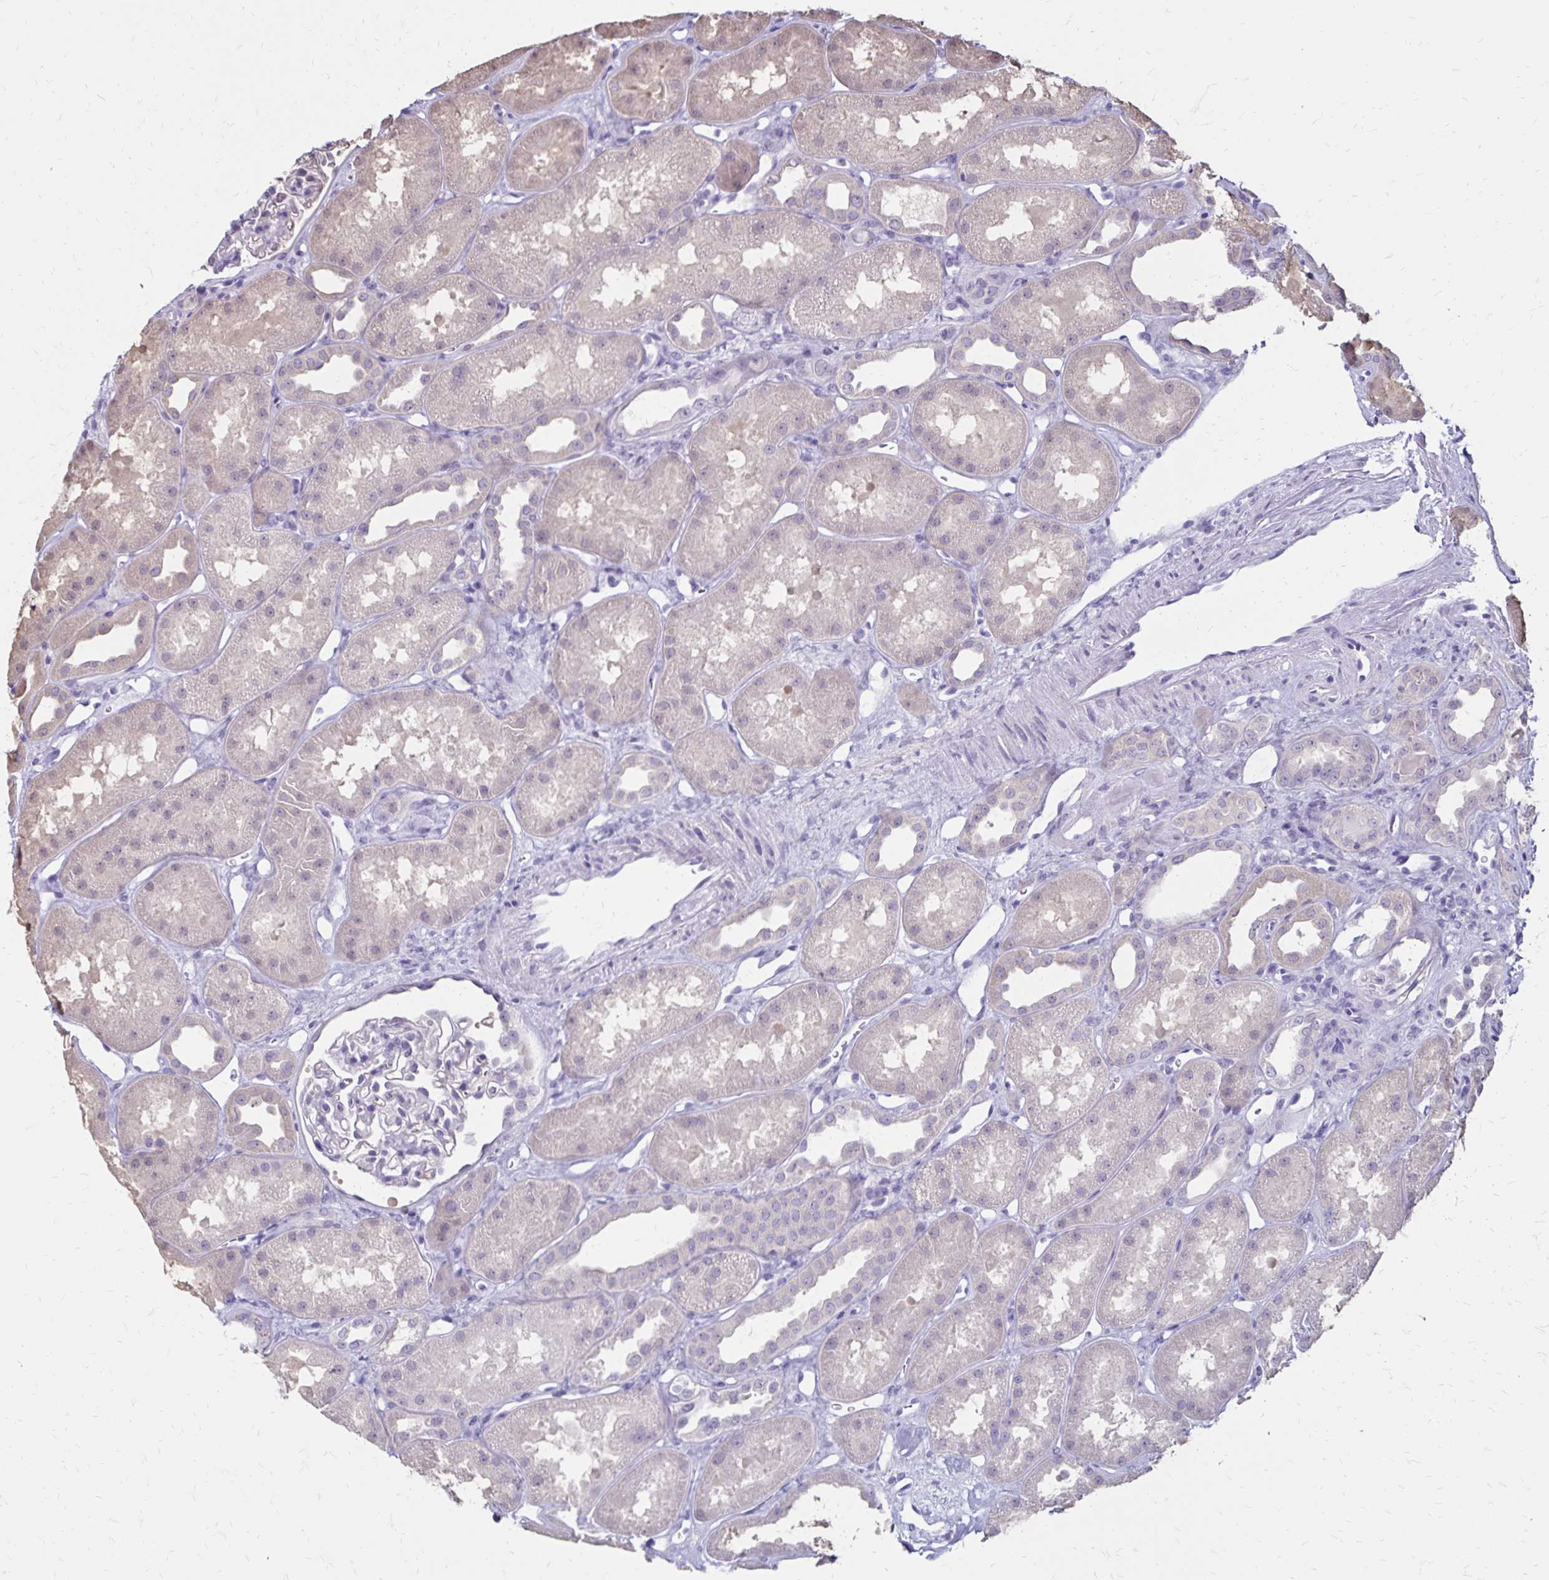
{"staining": {"intensity": "negative", "quantity": "none", "location": "none"}, "tissue": "kidney", "cell_type": "Cells in glomeruli", "image_type": "normal", "snomed": [{"axis": "morphology", "description": "Normal tissue, NOS"}, {"axis": "topography", "description": "Kidney"}], "caption": "Kidney was stained to show a protein in brown. There is no significant positivity in cells in glomeruli. (Stains: DAB IHC with hematoxylin counter stain, Microscopy: brightfield microscopy at high magnification).", "gene": "SH3GL3", "patient": {"sex": "male", "age": 61}}